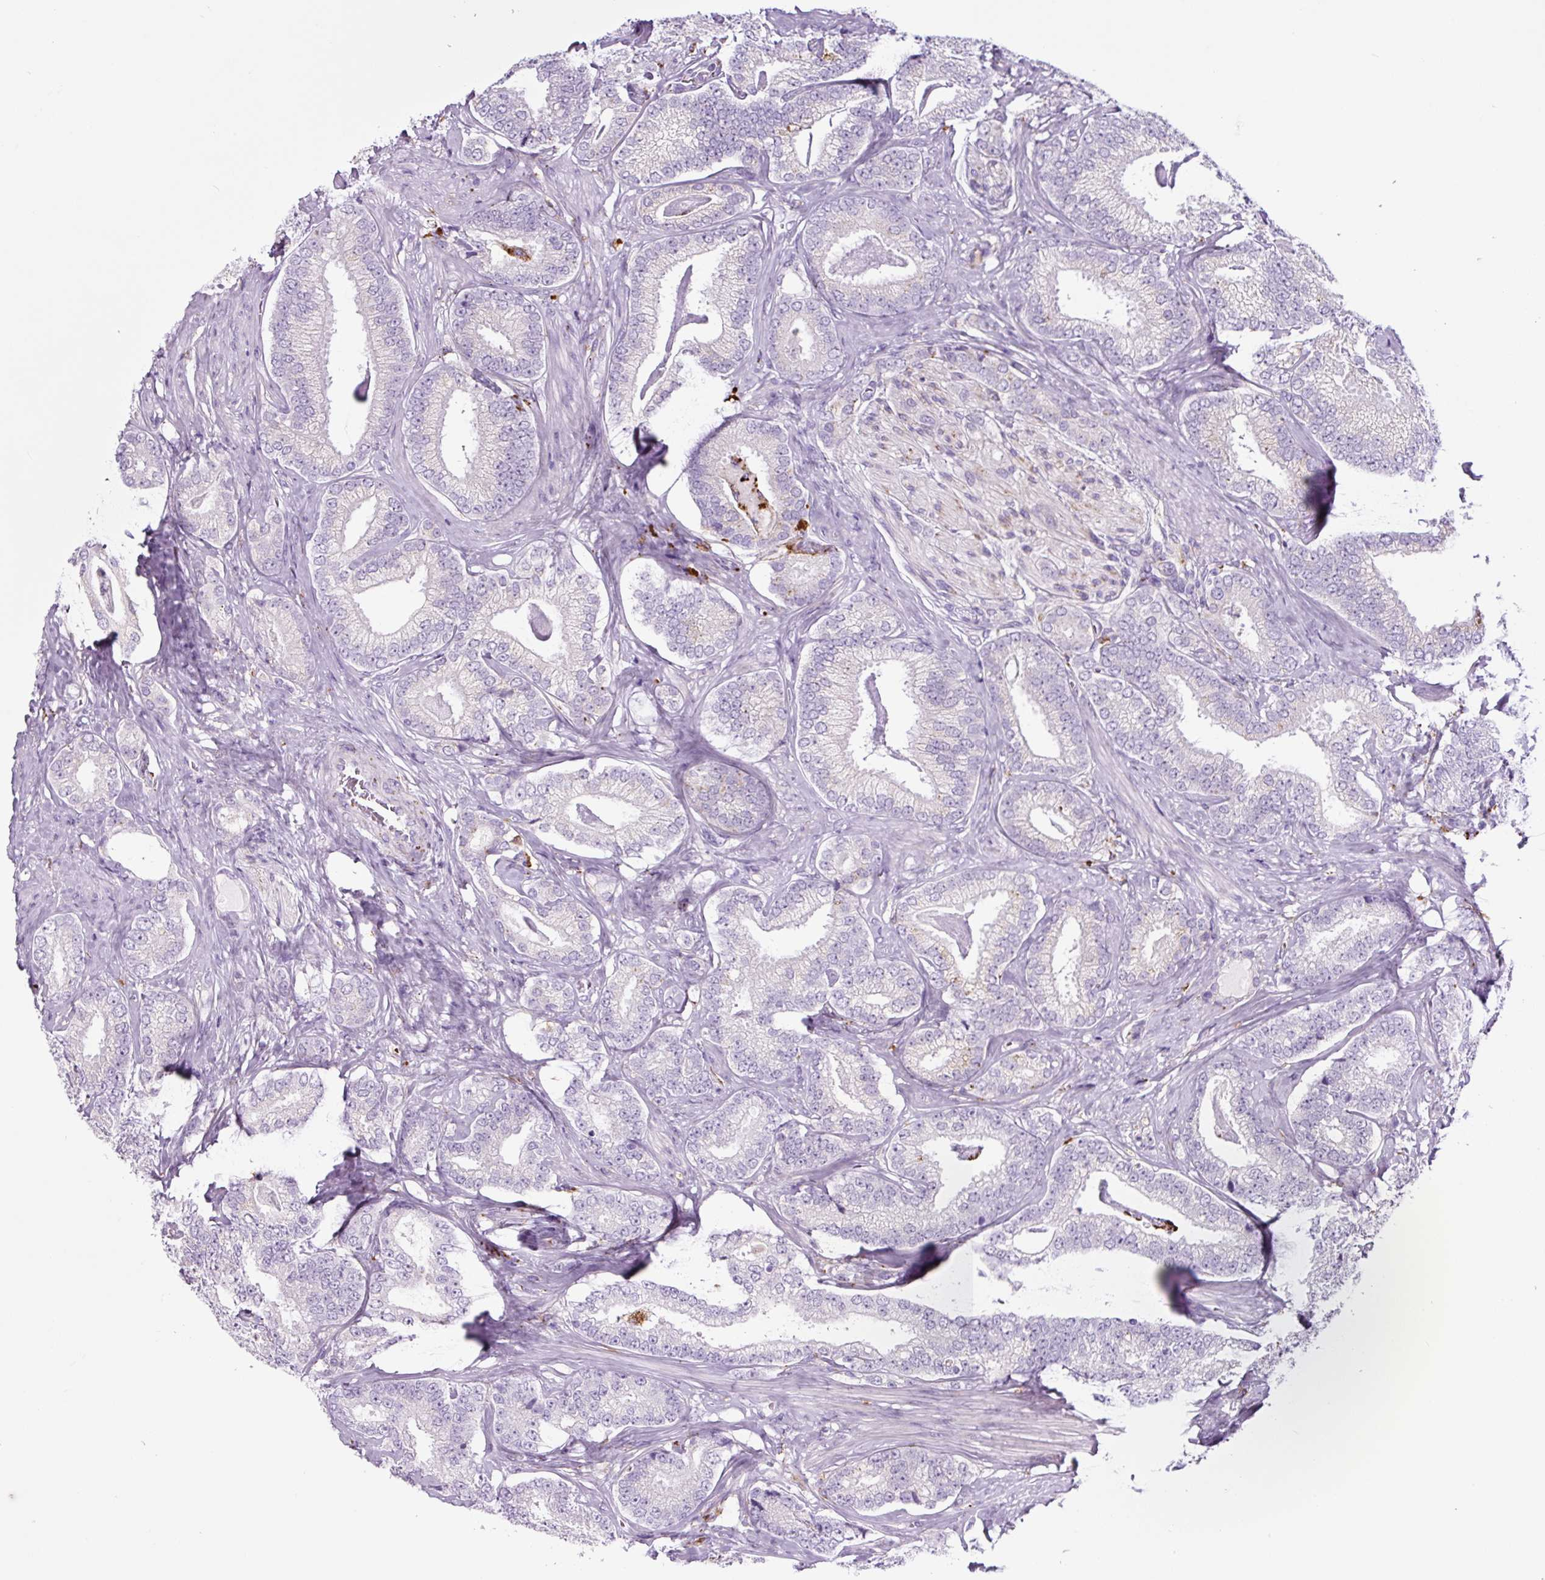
{"staining": {"intensity": "negative", "quantity": "none", "location": "none"}, "tissue": "prostate cancer", "cell_type": "Tumor cells", "image_type": "cancer", "snomed": [{"axis": "morphology", "description": "Adenocarcinoma, Low grade"}, {"axis": "topography", "description": "Prostate"}], "caption": "Prostate cancer (low-grade adenocarcinoma) was stained to show a protein in brown. There is no significant staining in tumor cells.", "gene": "LCN10", "patient": {"sex": "male", "age": 63}}